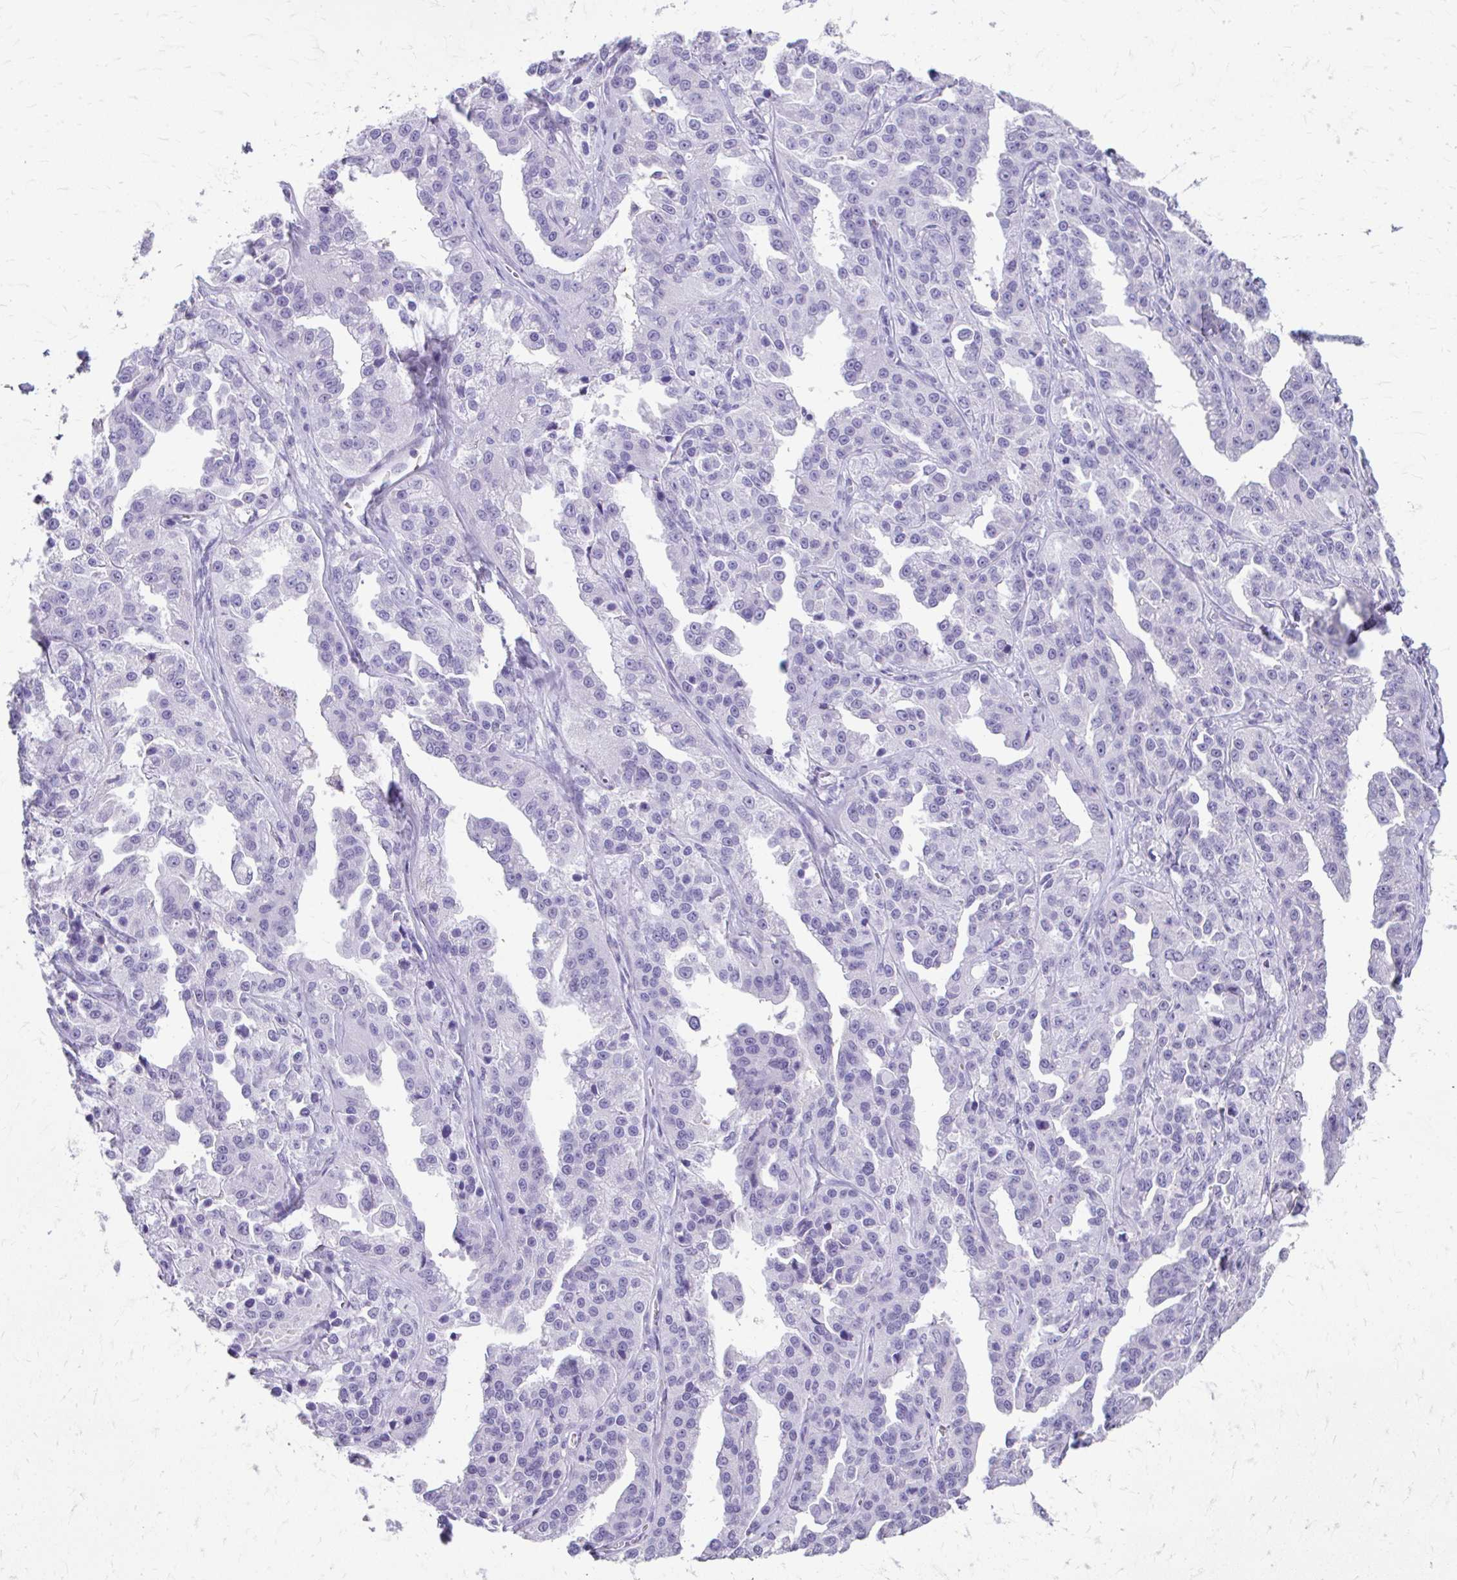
{"staining": {"intensity": "negative", "quantity": "none", "location": "none"}, "tissue": "ovarian cancer", "cell_type": "Tumor cells", "image_type": "cancer", "snomed": [{"axis": "morphology", "description": "Cystadenocarcinoma, serous, NOS"}, {"axis": "topography", "description": "Ovary"}], "caption": "The micrograph exhibits no significant expression in tumor cells of ovarian cancer (serous cystadenocarcinoma).", "gene": "CFH", "patient": {"sex": "female", "age": 75}}